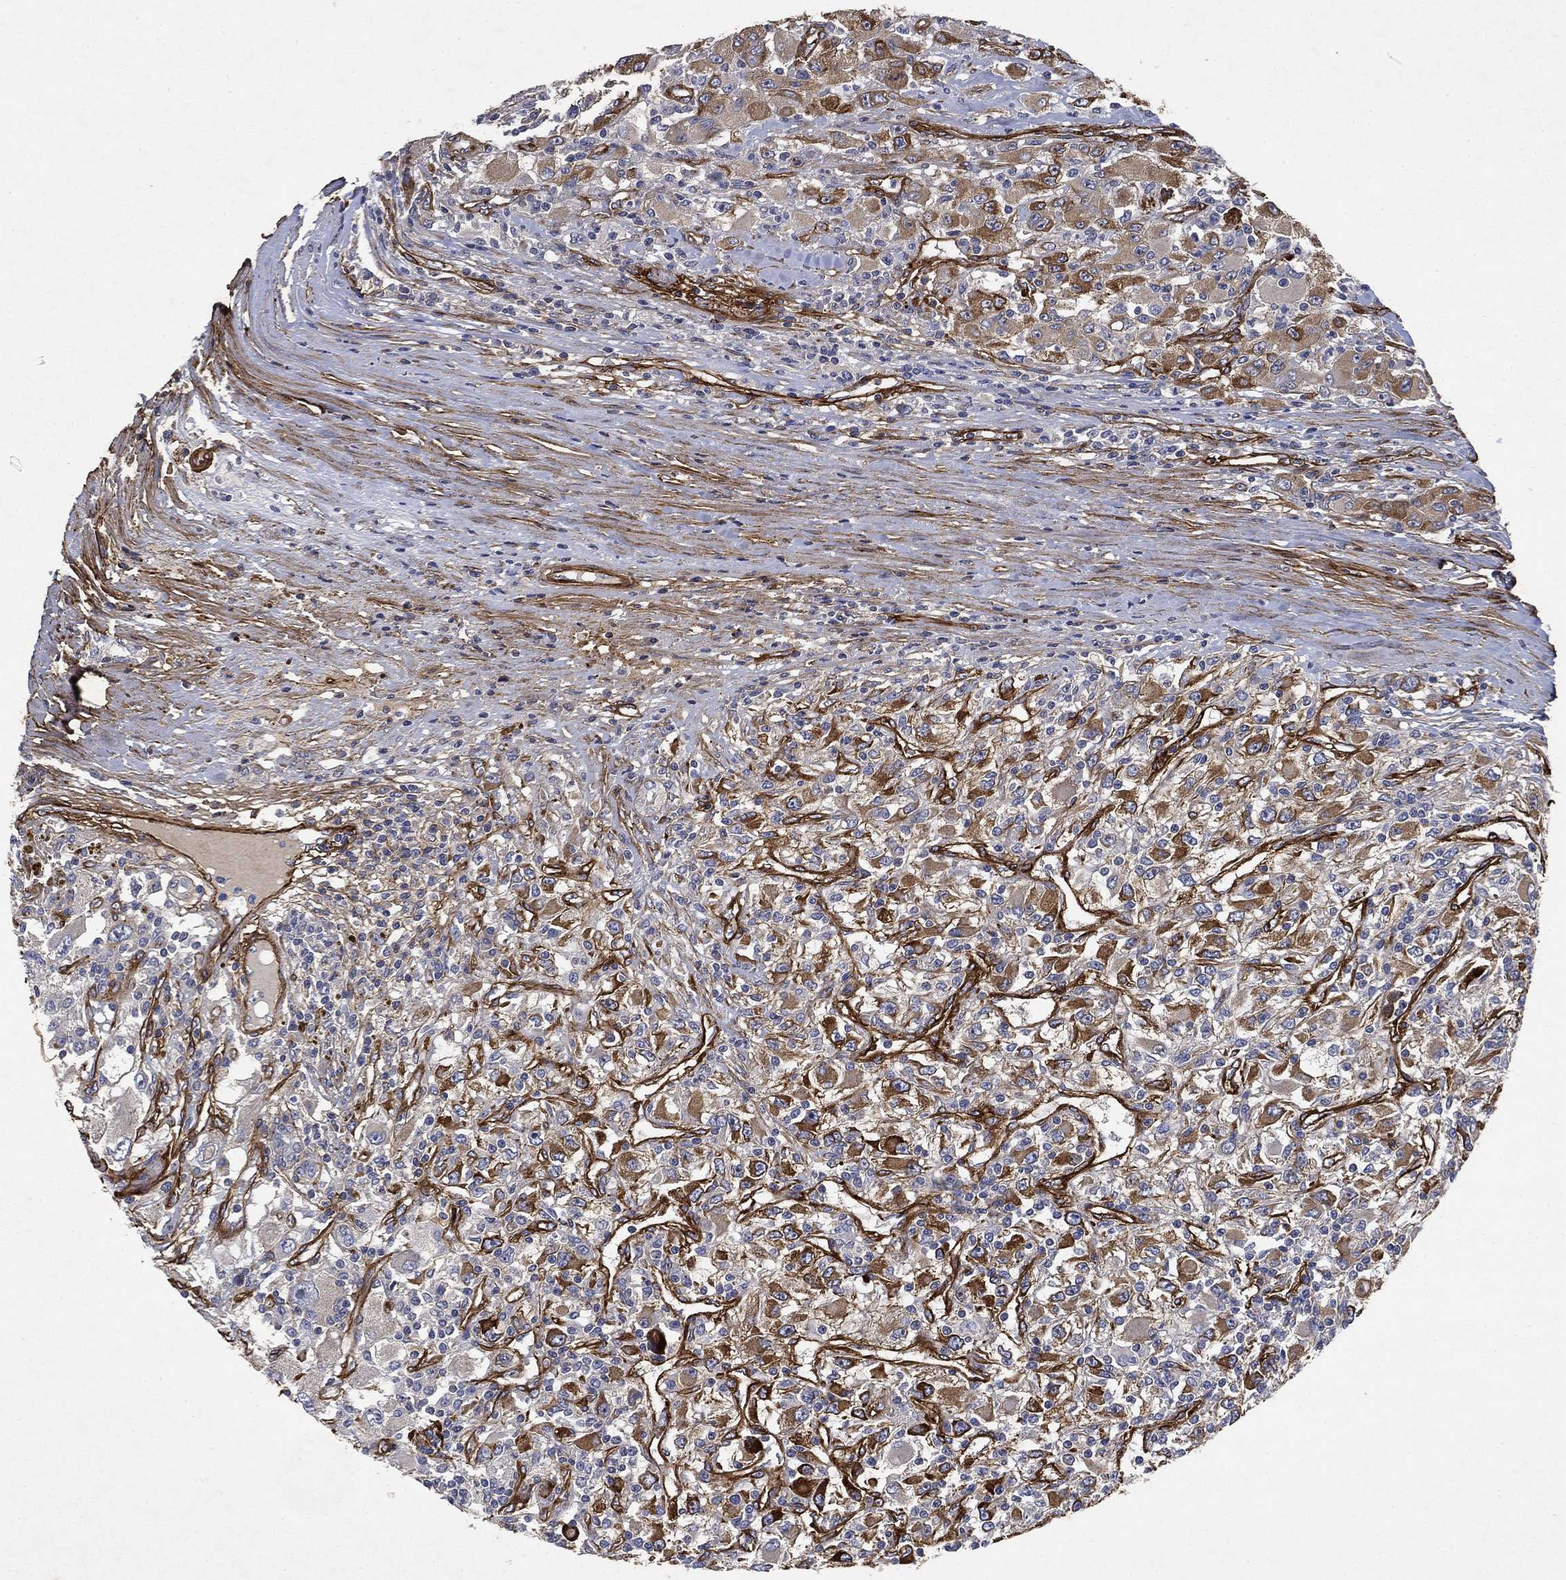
{"staining": {"intensity": "moderate", "quantity": ">75%", "location": "cytoplasmic/membranous"}, "tissue": "renal cancer", "cell_type": "Tumor cells", "image_type": "cancer", "snomed": [{"axis": "morphology", "description": "Adenocarcinoma, NOS"}, {"axis": "topography", "description": "Kidney"}], "caption": "This micrograph reveals IHC staining of renal cancer (adenocarcinoma), with medium moderate cytoplasmic/membranous staining in about >75% of tumor cells.", "gene": "COL4A2", "patient": {"sex": "female", "age": 67}}